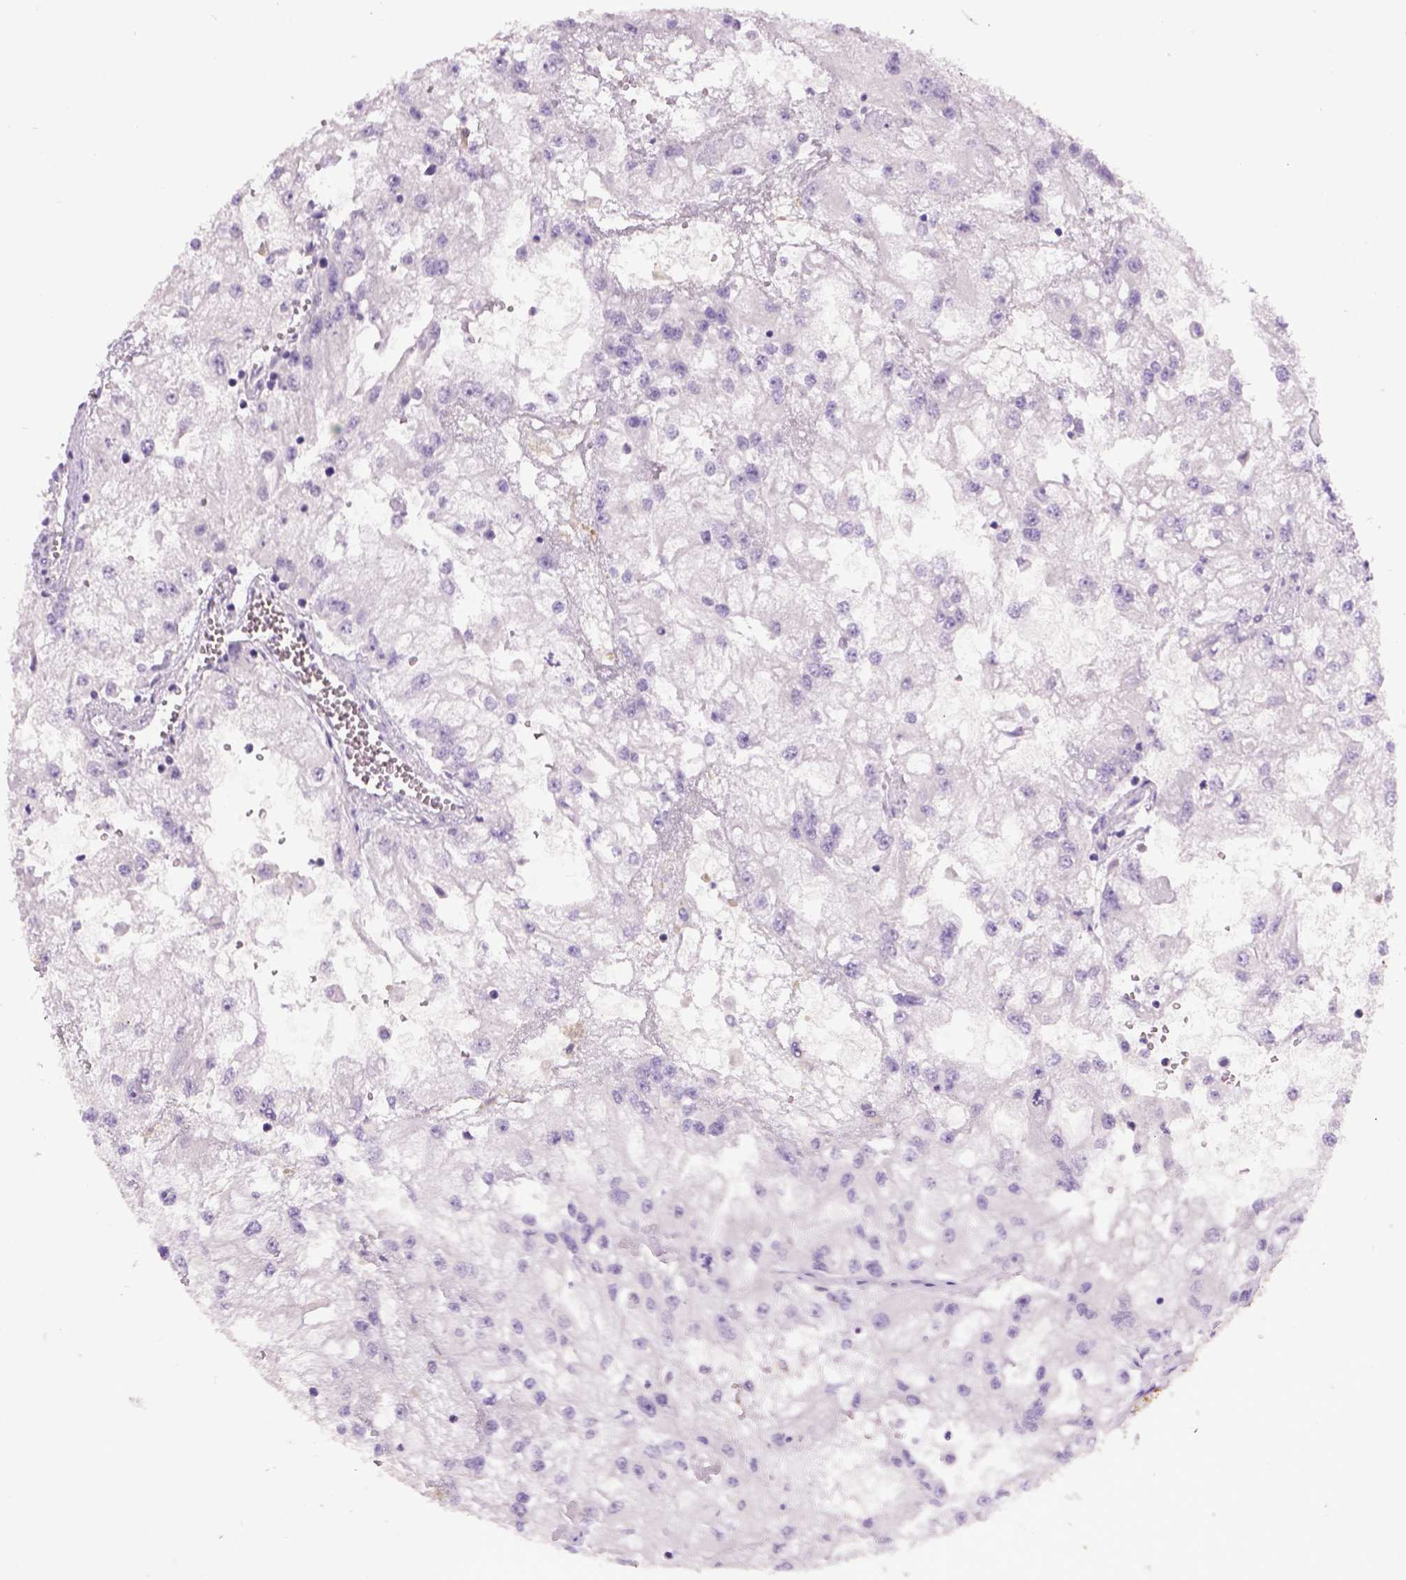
{"staining": {"intensity": "negative", "quantity": "none", "location": "none"}, "tissue": "renal cancer", "cell_type": "Tumor cells", "image_type": "cancer", "snomed": [{"axis": "morphology", "description": "Adenocarcinoma, NOS"}, {"axis": "topography", "description": "Kidney"}], "caption": "Micrograph shows no significant protein positivity in tumor cells of adenocarcinoma (renal).", "gene": "CDH1", "patient": {"sex": "male", "age": 59}}